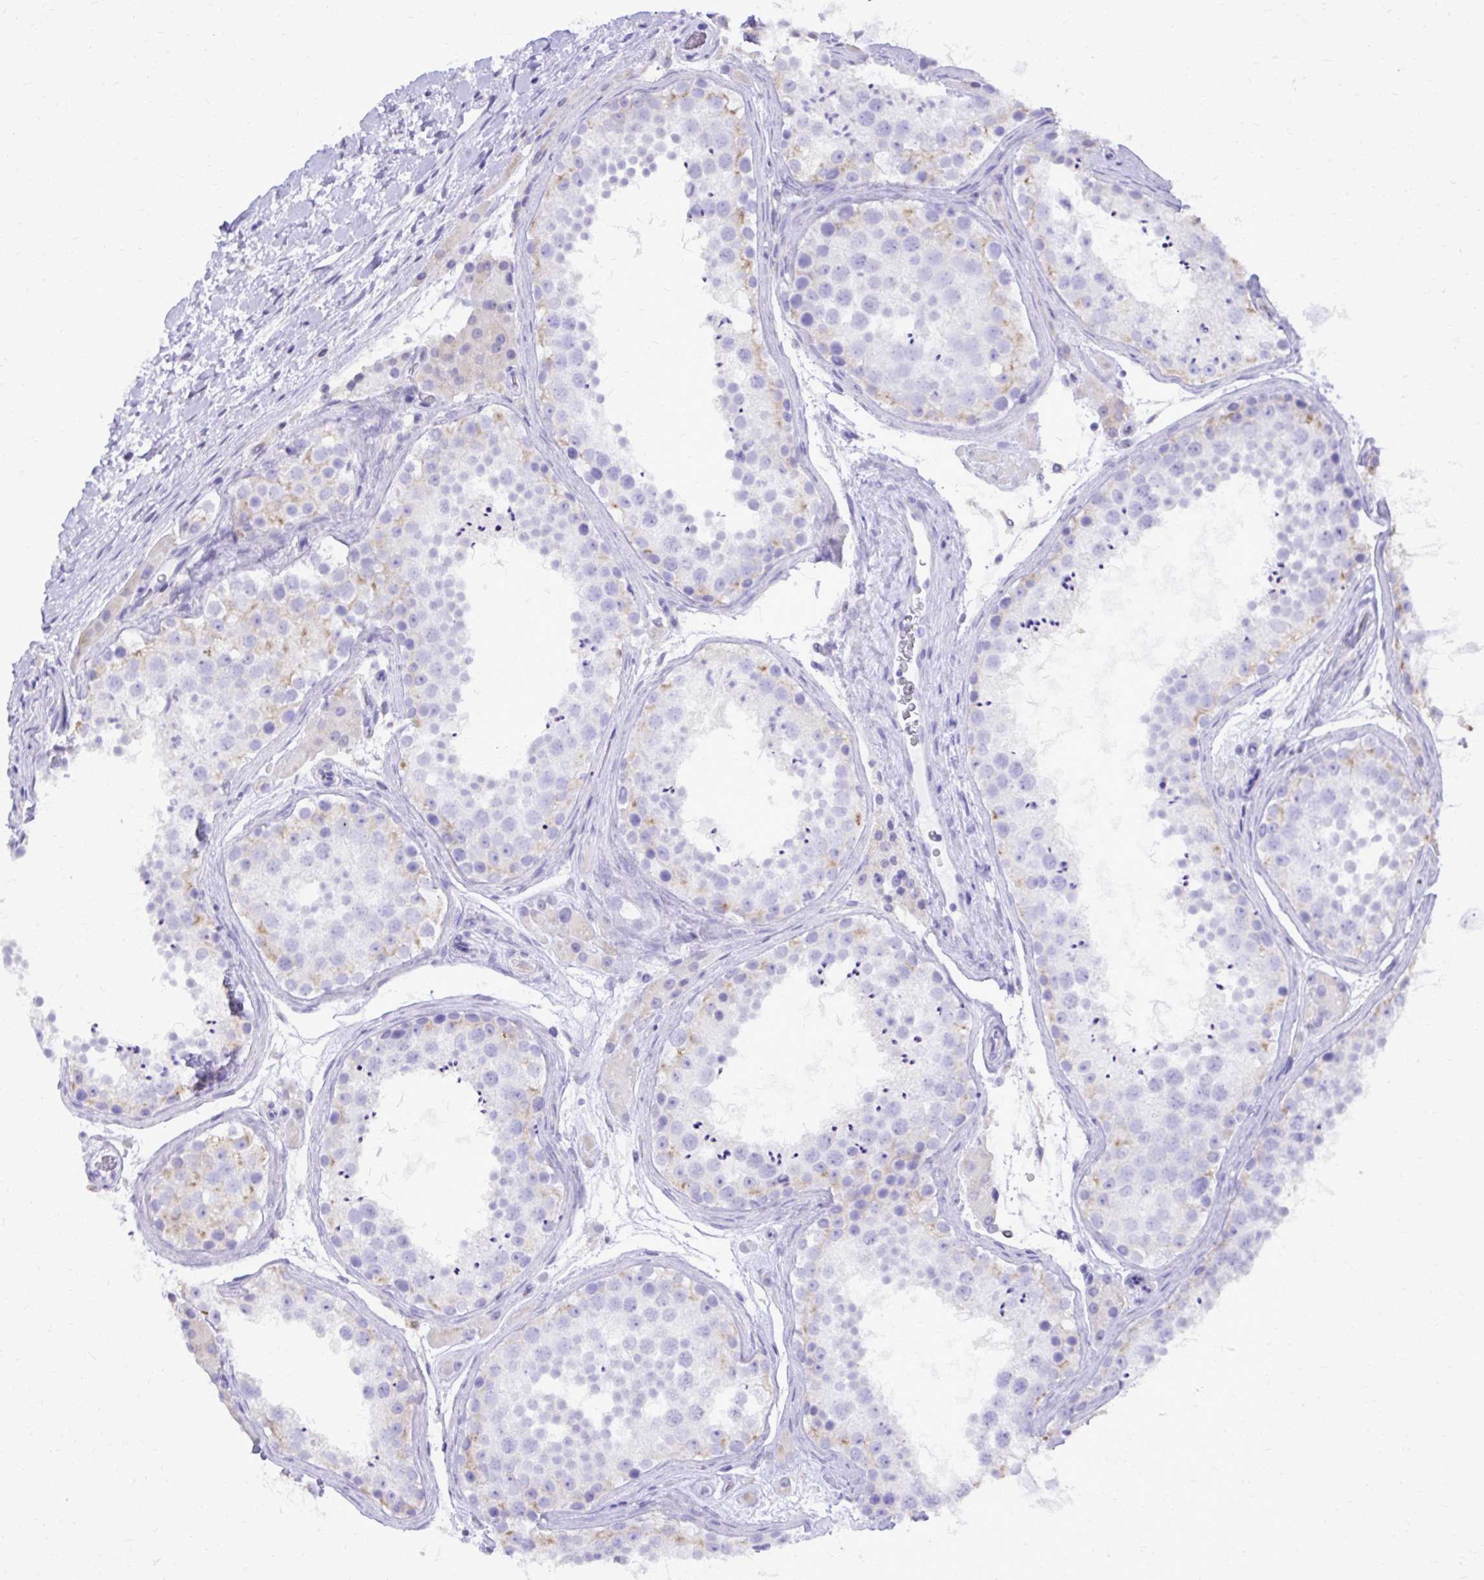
{"staining": {"intensity": "weak", "quantity": "<25%", "location": "cytoplasmic/membranous"}, "tissue": "testis", "cell_type": "Cells in seminiferous ducts", "image_type": "normal", "snomed": [{"axis": "morphology", "description": "Normal tissue, NOS"}, {"axis": "topography", "description": "Testis"}], "caption": "Protein analysis of normal testis displays no significant expression in cells in seminiferous ducts. (DAB (3,3'-diaminobenzidine) immunohistochemistry, high magnification).", "gene": "CAT", "patient": {"sex": "male", "age": 41}}